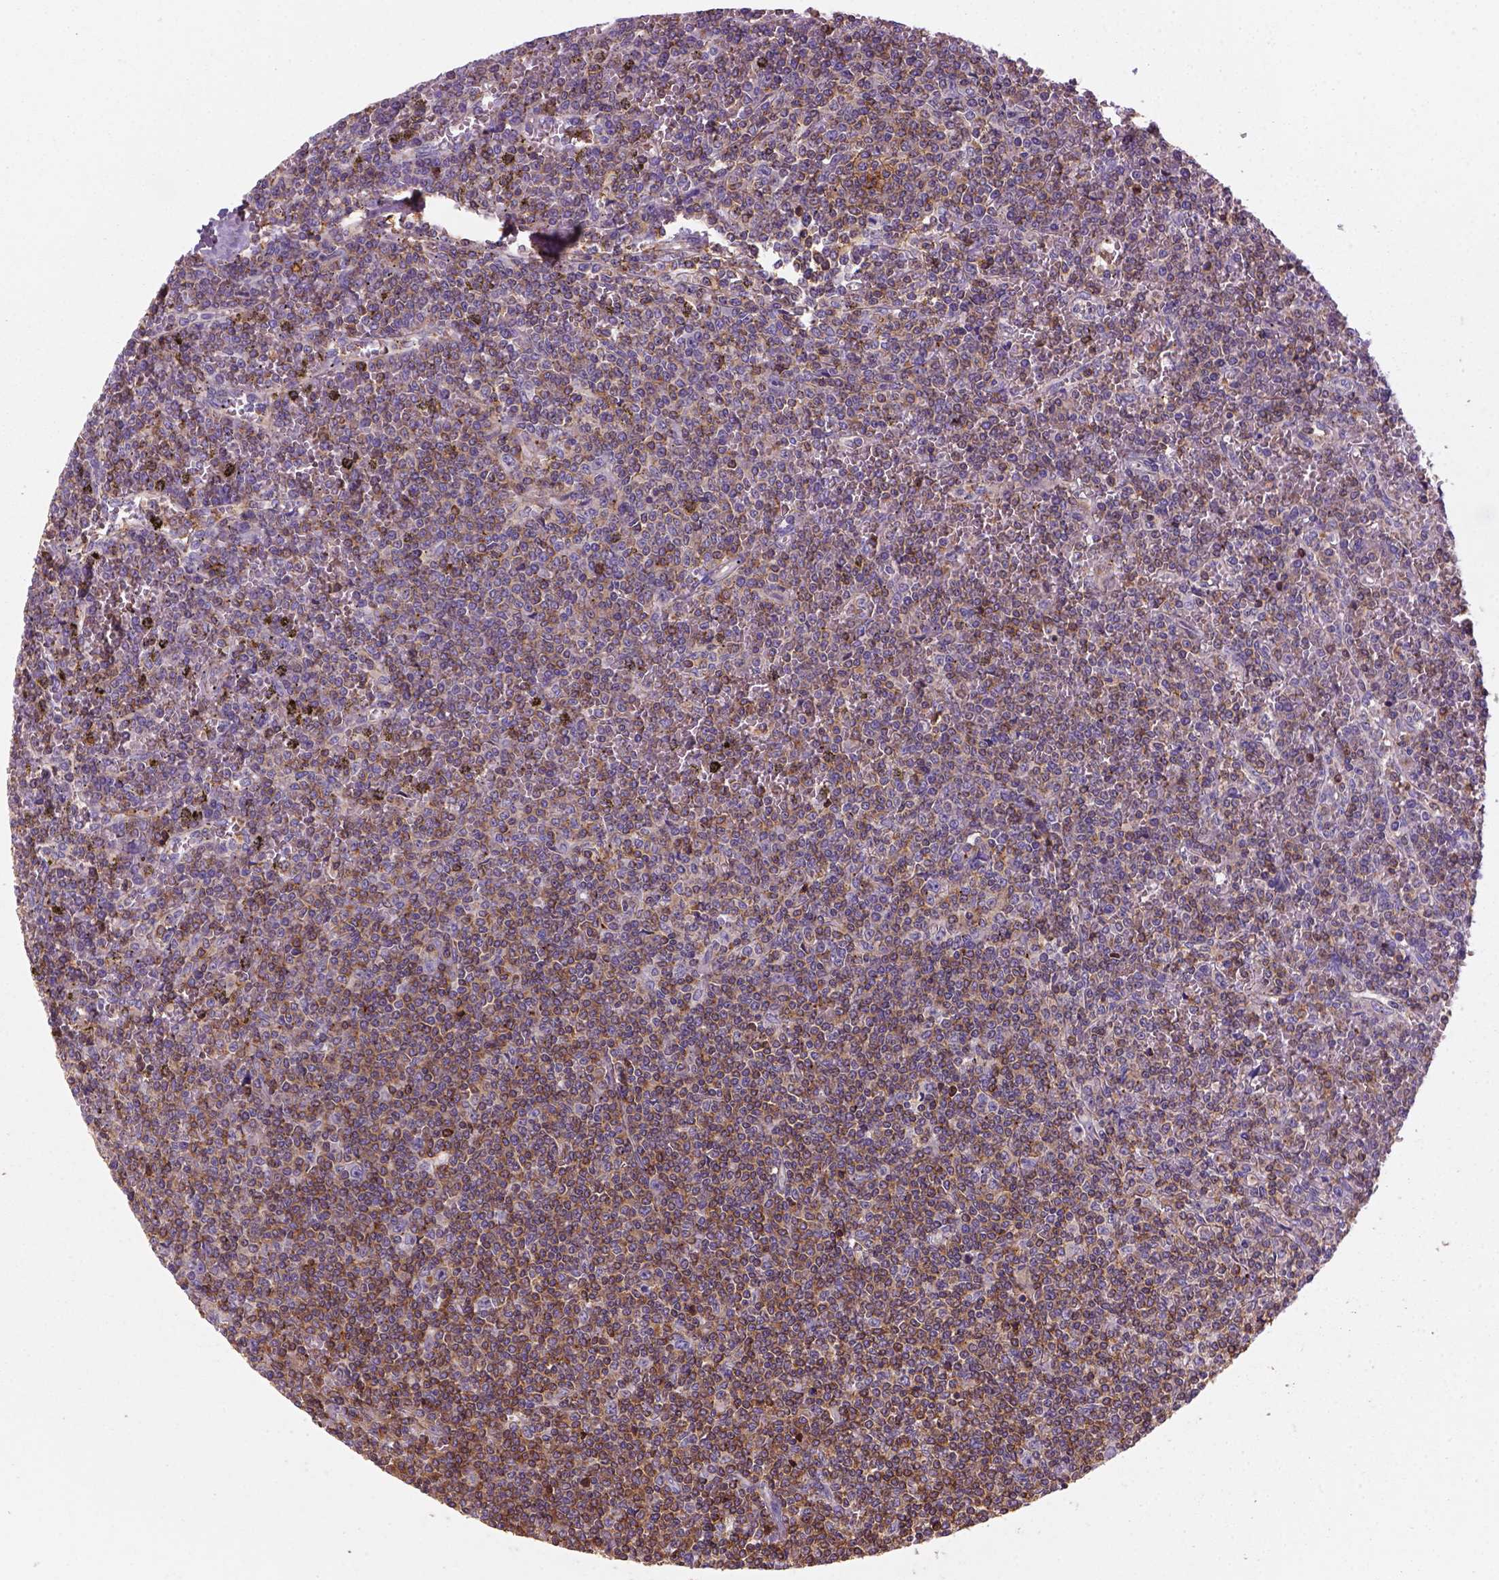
{"staining": {"intensity": "moderate", "quantity": "25%-75%", "location": "cytoplasmic/membranous"}, "tissue": "lymphoma", "cell_type": "Tumor cells", "image_type": "cancer", "snomed": [{"axis": "morphology", "description": "Malignant lymphoma, non-Hodgkin's type, Low grade"}, {"axis": "topography", "description": "Spleen"}], "caption": "A medium amount of moderate cytoplasmic/membranous expression is present in approximately 25%-75% of tumor cells in lymphoma tissue. Using DAB (brown) and hematoxylin (blue) stains, captured at high magnification using brightfield microscopy.", "gene": "GPRC5D", "patient": {"sex": "female", "age": 19}}